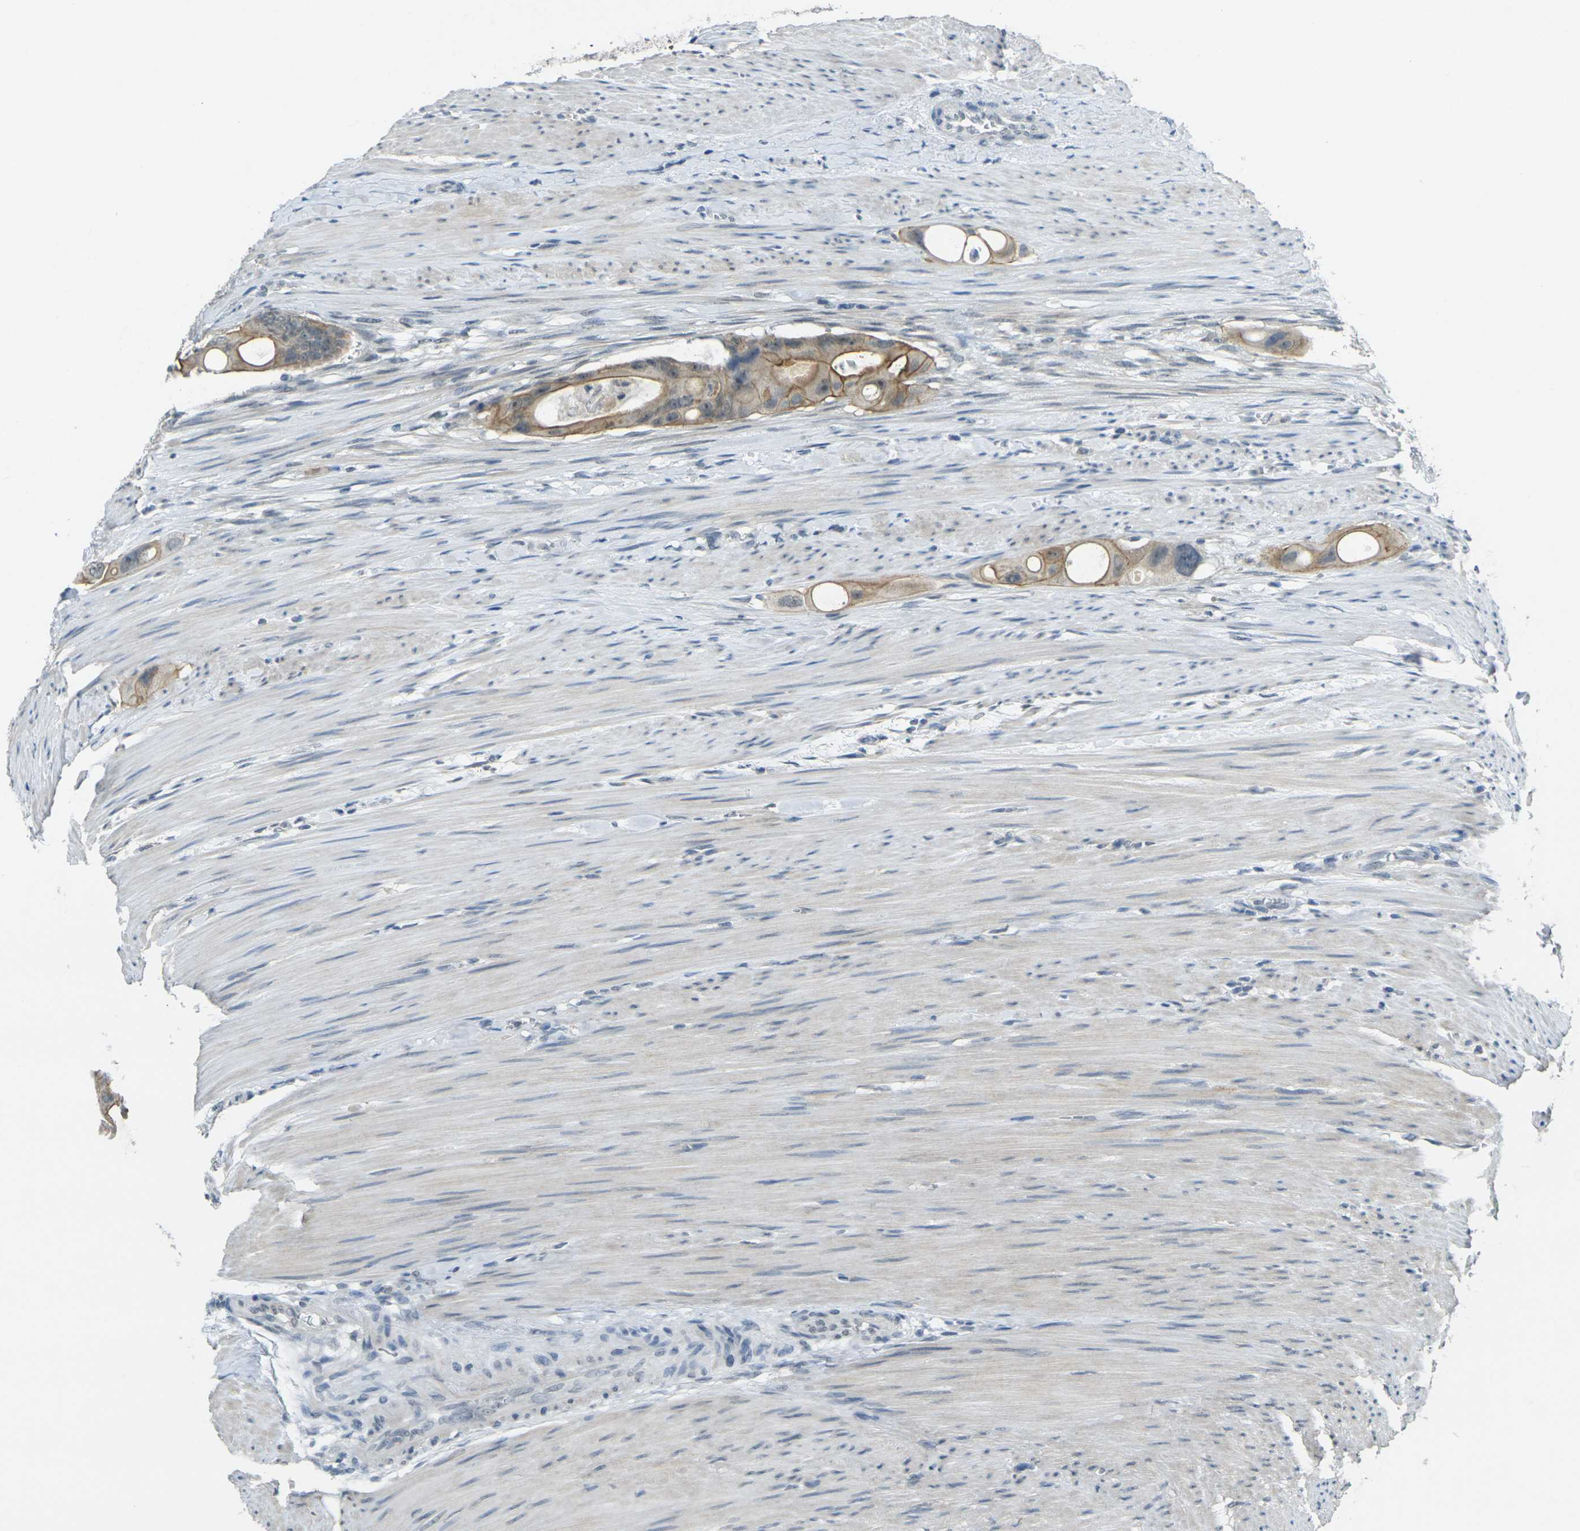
{"staining": {"intensity": "moderate", "quantity": ">75%", "location": "cytoplasmic/membranous"}, "tissue": "colorectal cancer", "cell_type": "Tumor cells", "image_type": "cancer", "snomed": [{"axis": "morphology", "description": "Adenocarcinoma, NOS"}, {"axis": "topography", "description": "Colon"}], "caption": "A high-resolution image shows IHC staining of colorectal adenocarcinoma, which shows moderate cytoplasmic/membranous staining in approximately >75% of tumor cells. (DAB = brown stain, brightfield microscopy at high magnification).", "gene": "SPTBN2", "patient": {"sex": "female", "age": 57}}